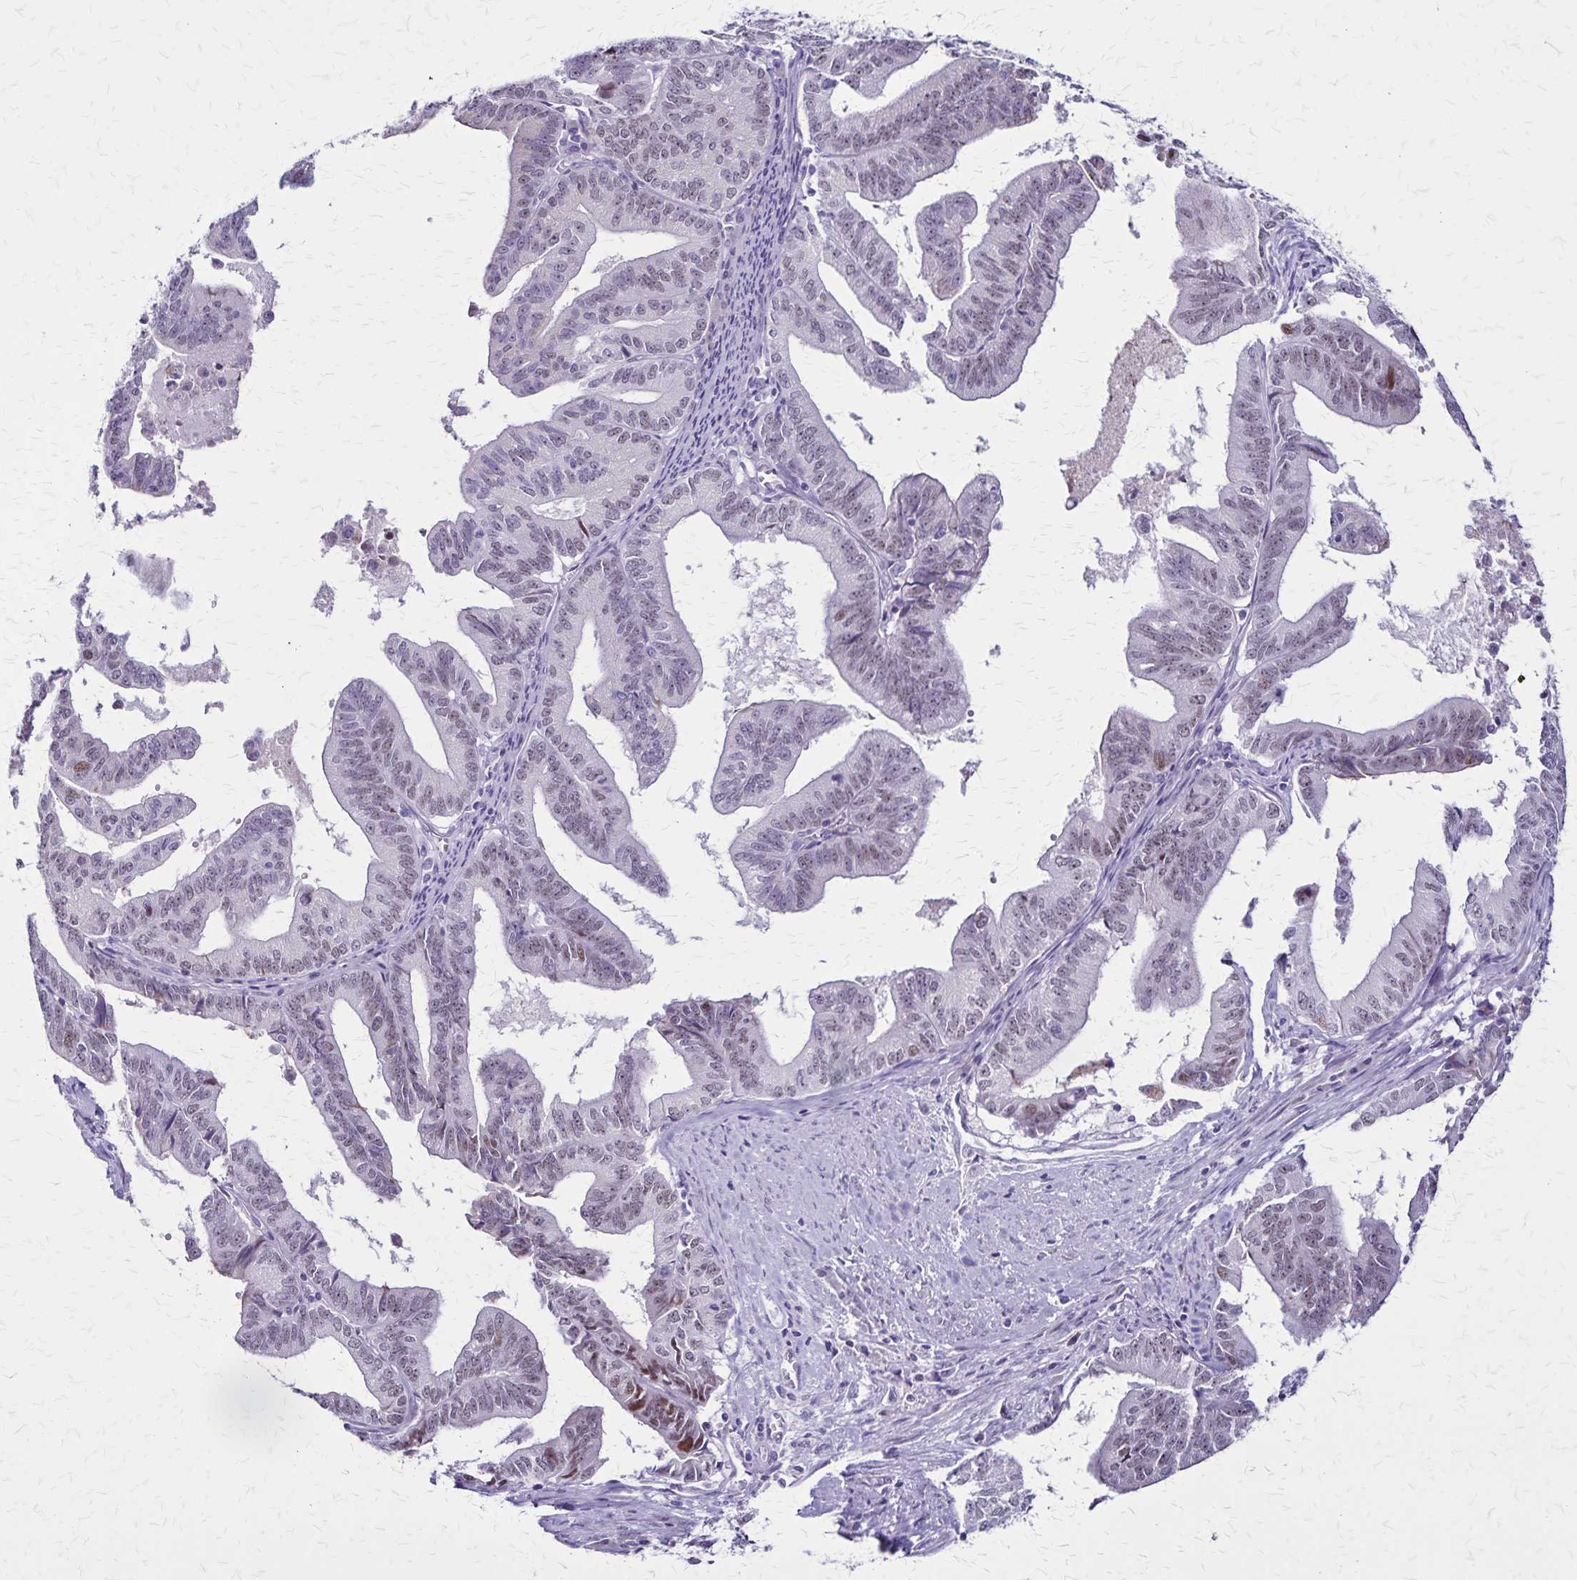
{"staining": {"intensity": "weak", "quantity": "25%-75%", "location": "nuclear"}, "tissue": "endometrial cancer", "cell_type": "Tumor cells", "image_type": "cancer", "snomed": [{"axis": "morphology", "description": "Adenocarcinoma, NOS"}, {"axis": "topography", "description": "Endometrium"}], "caption": "Adenocarcinoma (endometrial) tissue reveals weak nuclear expression in about 25%-75% of tumor cells", "gene": "OR51B5", "patient": {"sex": "female", "age": 65}}